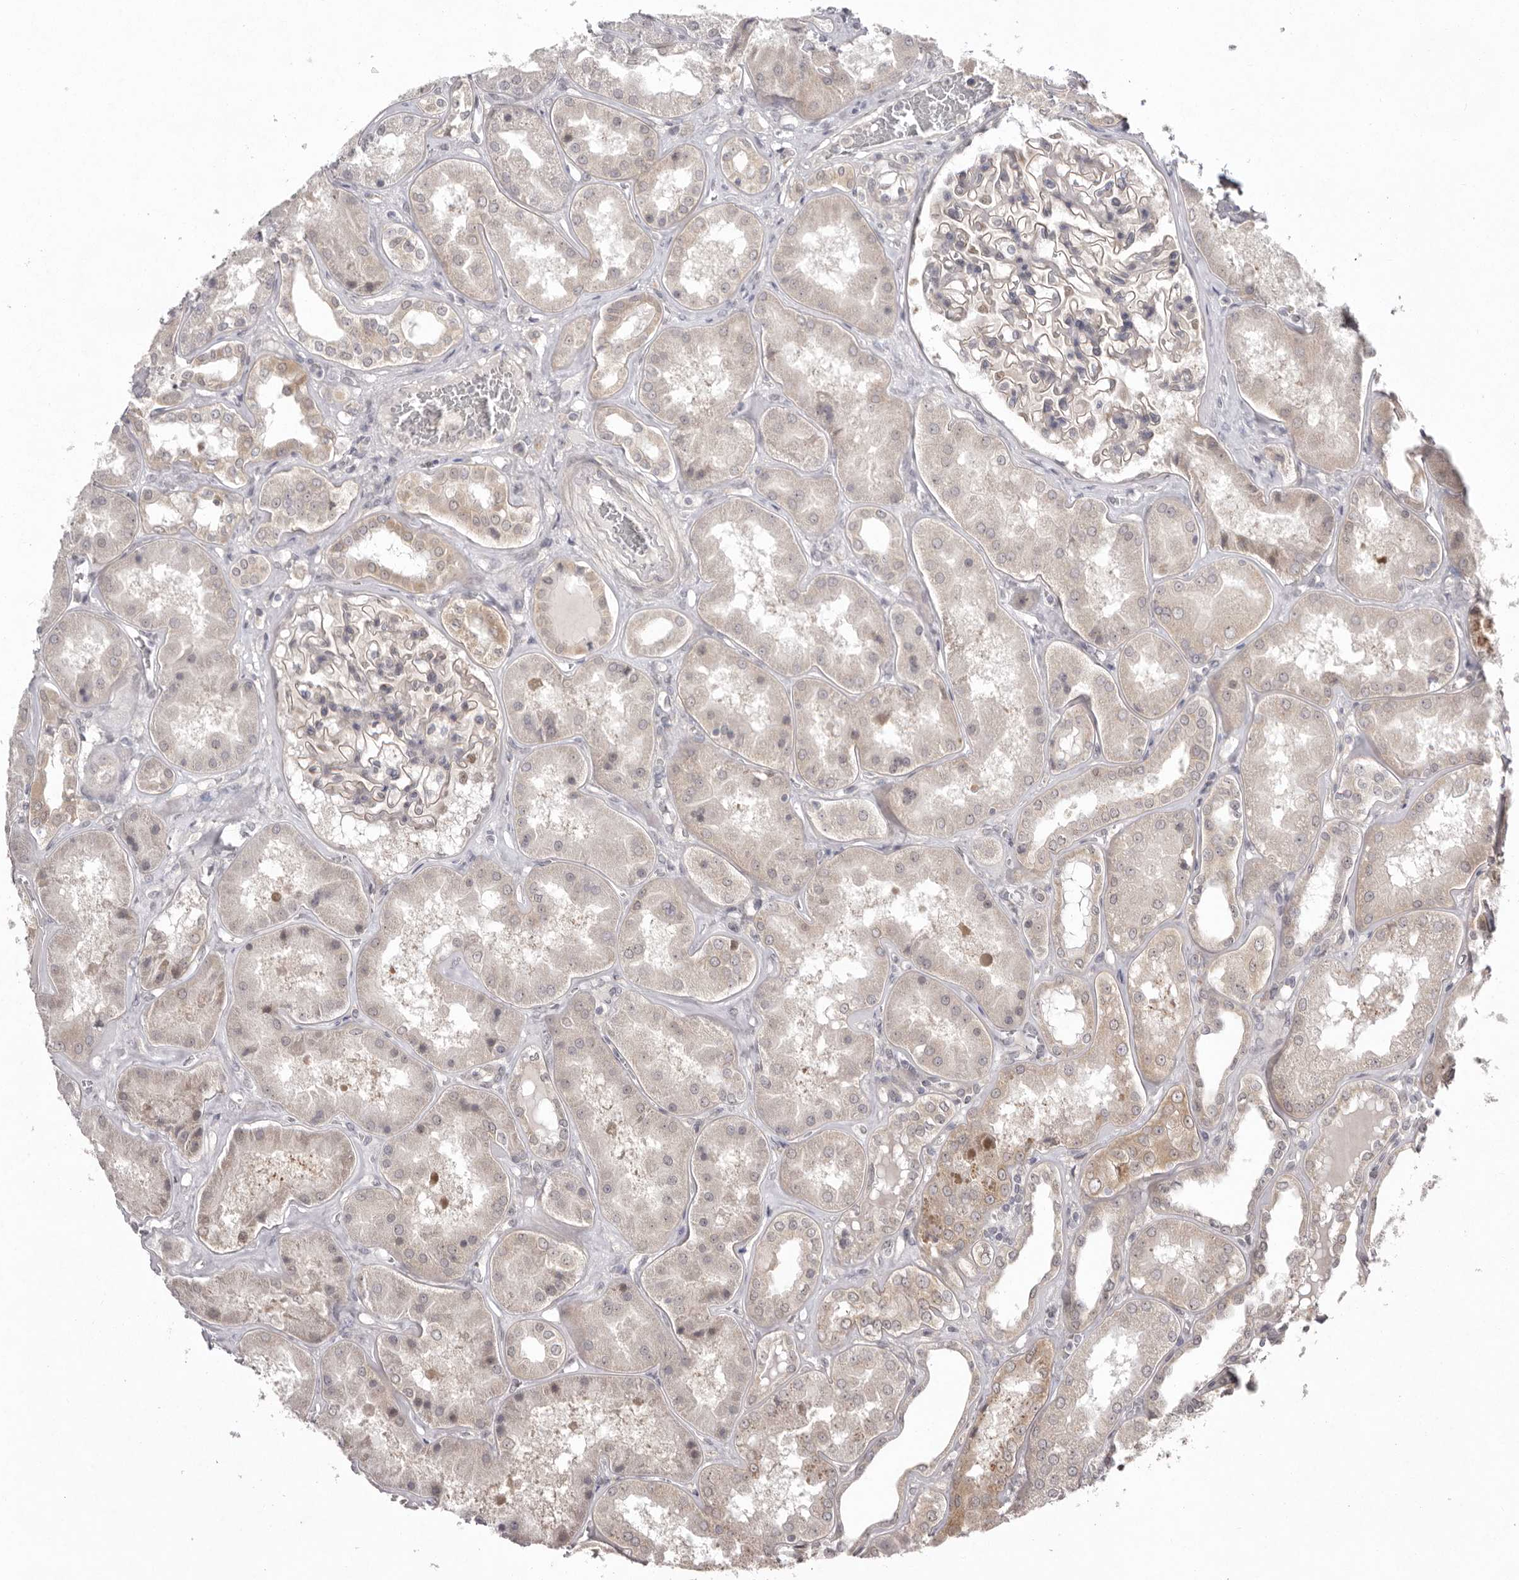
{"staining": {"intensity": "weak", "quantity": "25%-75%", "location": "cytoplasmic/membranous,nuclear"}, "tissue": "kidney", "cell_type": "Cells in glomeruli", "image_type": "normal", "snomed": [{"axis": "morphology", "description": "Normal tissue, NOS"}, {"axis": "topography", "description": "Kidney"}], "caption": "Cells in glomeruli display low levels of weak cytoplasmic/membranous,nuclear staining in about 25%-75% of cells in benign kidney. The protein is shown in brown color, while the nuclei are stained blue.", "gene": "NSUN4", "patient": {"sex": "female", "age": 56}}